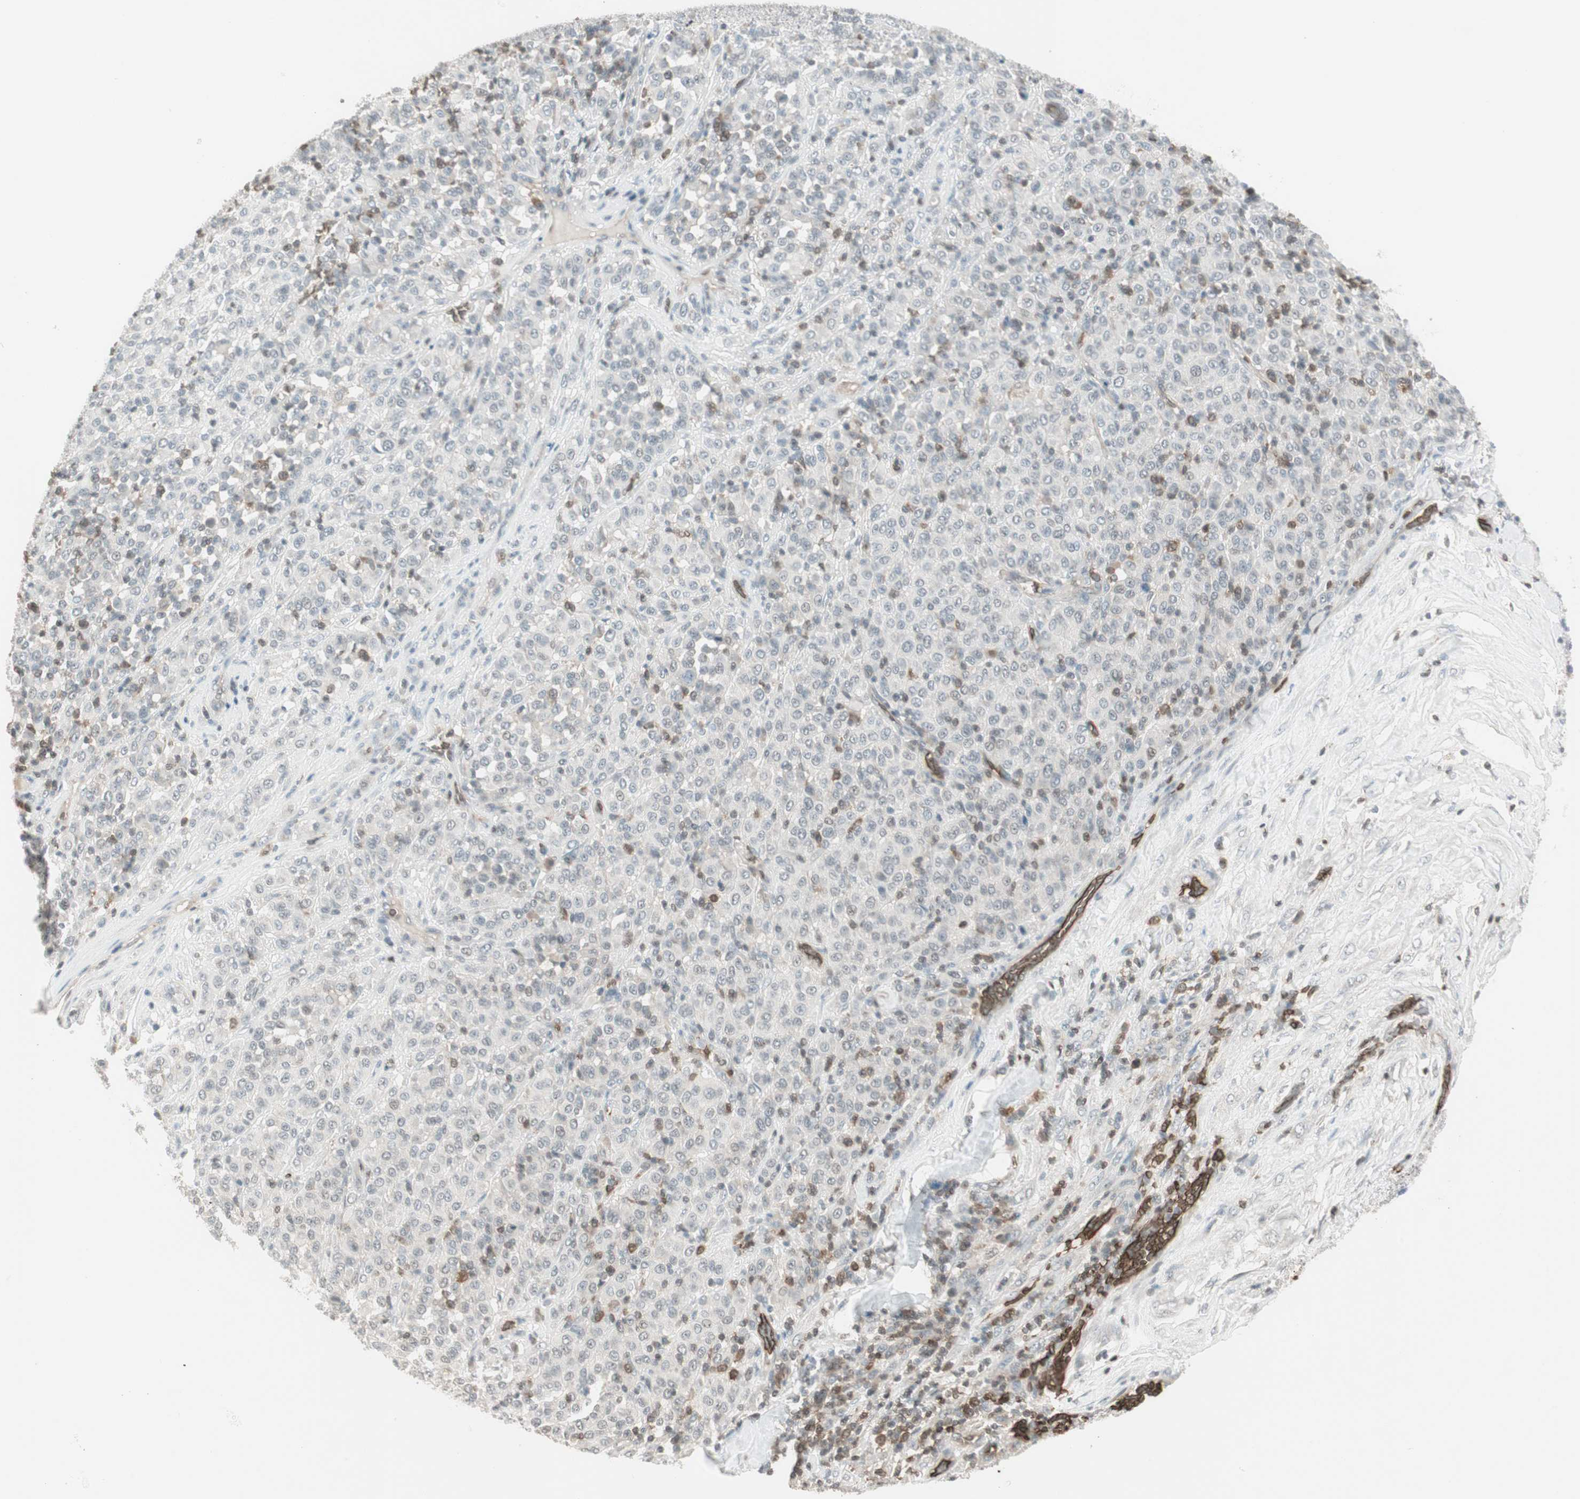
{"staining": {"intensity": "negative", "quantity": "none", "location": "none"}, "tissue": "melanoma", "cell_type": "Tumor cells", "image_type": "cancer", "snomed": [{"axis": "morphology", "description": "Malignant melanoma, Metastatic site"}, {"axis": "topography", "description": "Pancreas"}], "caption": "High magnification brightfield microscopy of melanoma stained with DAB (3,3'-diaminobenzidine) (brown) and counterstained with hematoxylin (blue): tumor cells show no significant positivity.", "gene": "MAP4K1", "patient": {"sex": "female", "age": 30}}